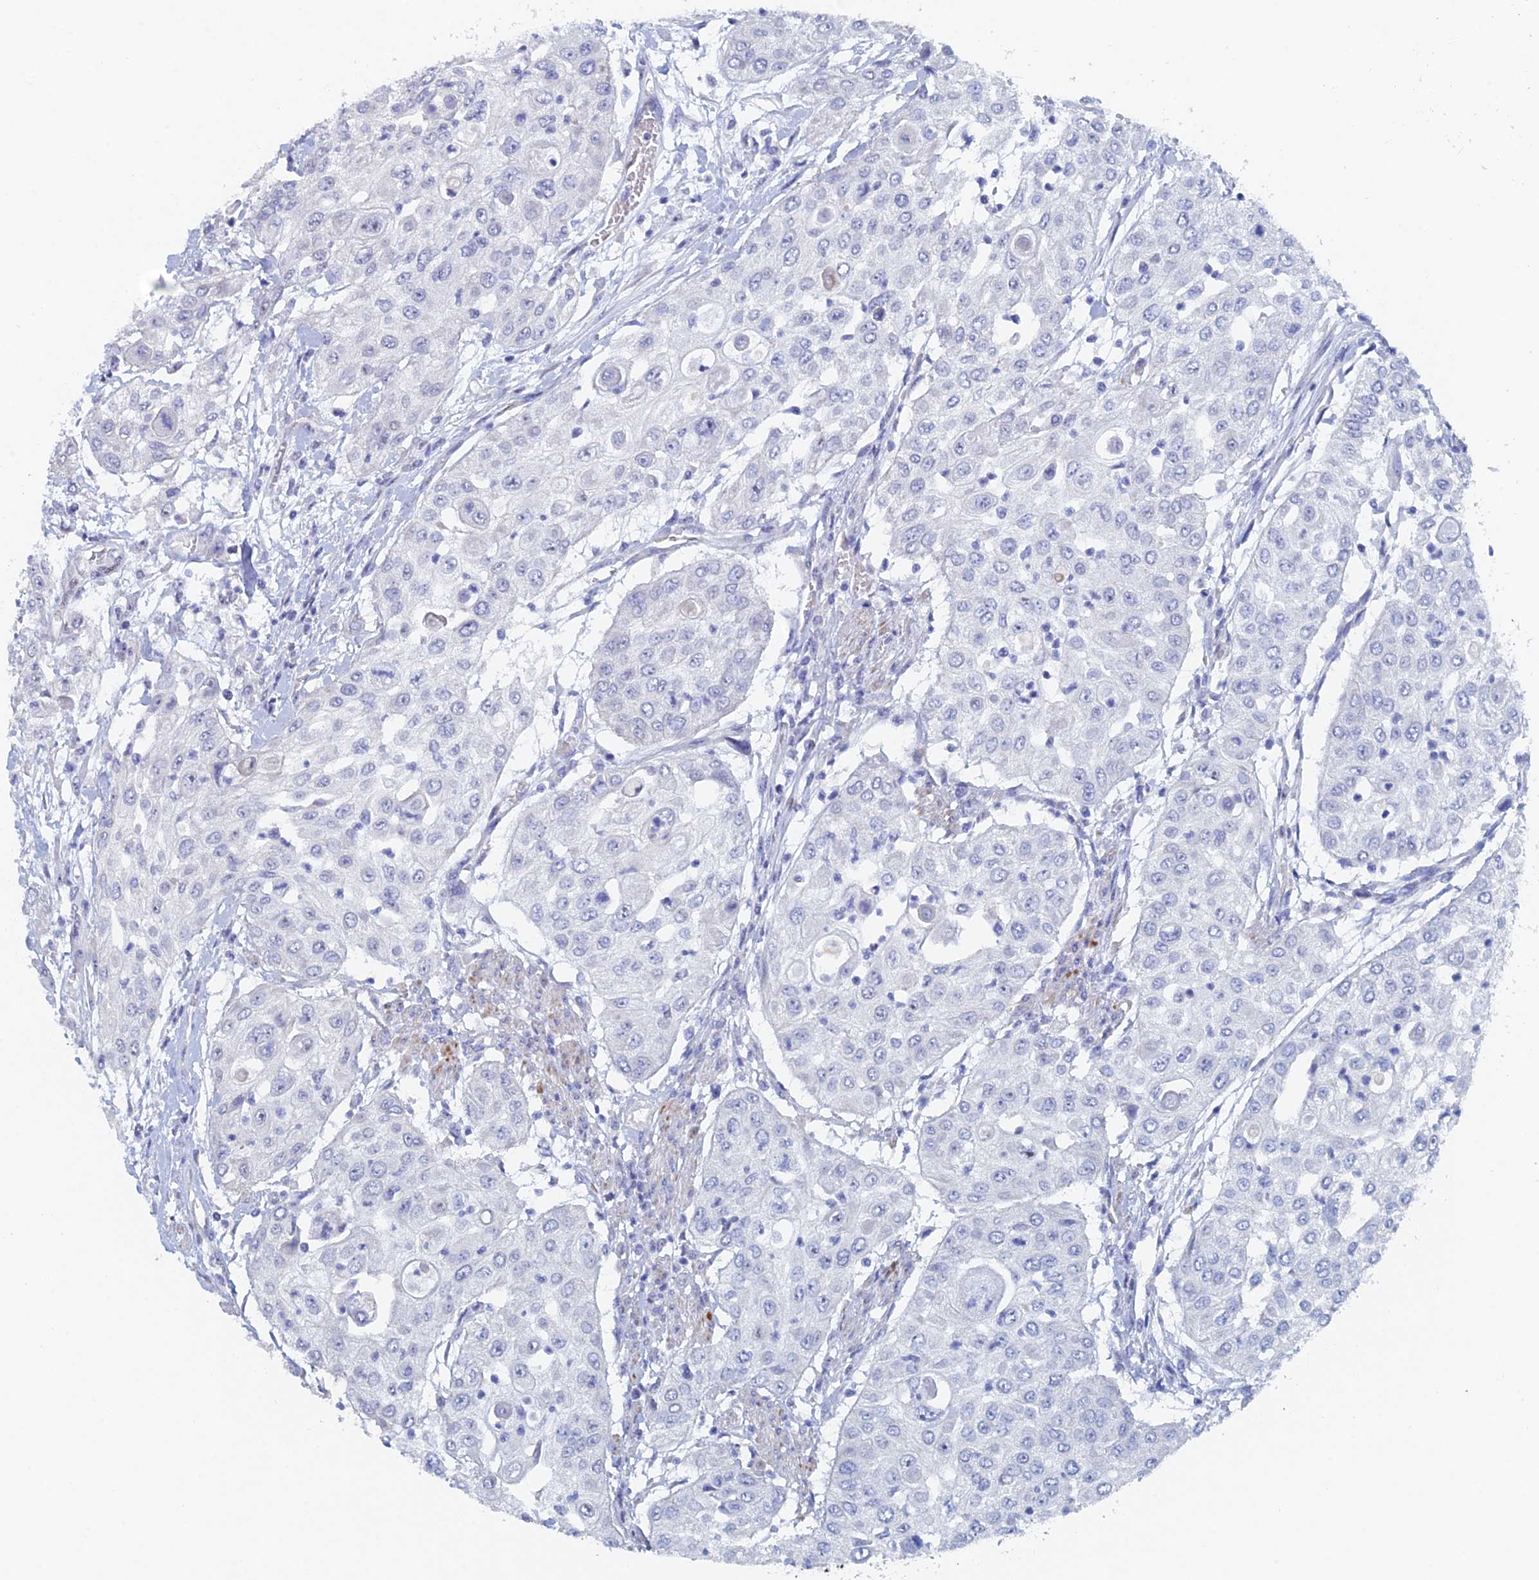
{"staining": {"intensity": "negative", "quantity": "none", "location": "none"}, "tissue": "urothelial cancer", "cell_type": "Tumor cells", "image_type": "cancer", "snomed": [{"axis": "morphology", "description": "Urothelial carcinoma, High grade"}, {"axis": "topography", "description": "Urinary bladder"}], "caption": "Immunohistochemistry (IHC) histopathology image of human high-grade urothelial carcinoma stained for a protein (brown), which shows no expression in tumor cells.", "gene": "DRGX", "patient": {"sex": "female", "age": 79}}